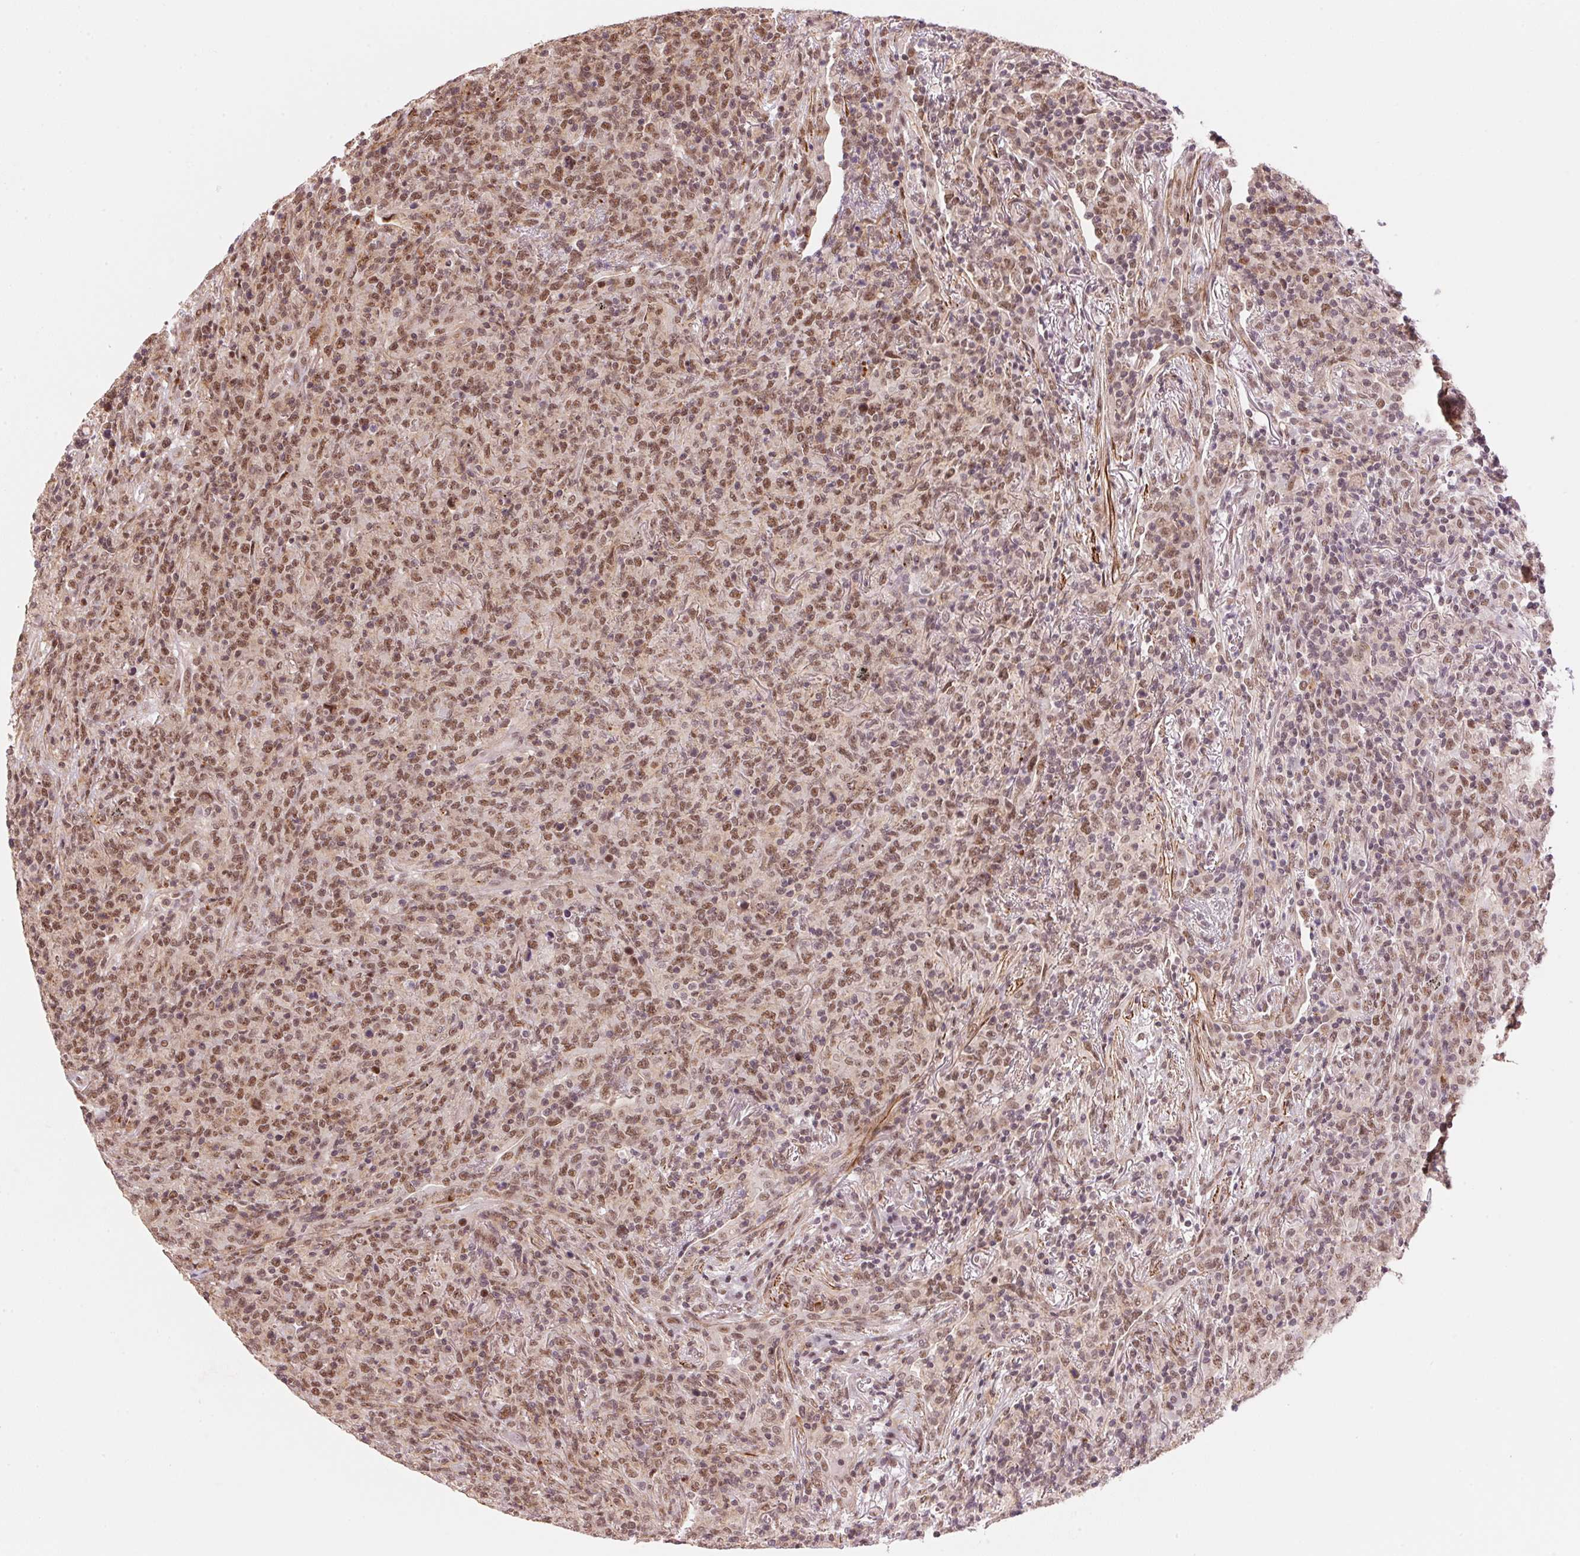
{"staining": {"intensity": "moderate", "quantity": ">75%", "location": "nuclear"}, "tissue": "lymphoma", "cell_type": "Tumor cells", "image_type": "cancer", "snomed": [{"axis": "morphology", "description": "Malignant lymphoma, non-Hodgkin's type, High grade"}, {"axis": "topography", "description": "Lung"}], "caption": "Immunohistochemistry (DAB) staining of malignant lymphoma, non-Hodgkin's type (high-grade) demonstrates moderate nuclear protein positivity in about >75% of tumor cells.", "gene": "HNRNPDL", "patient": {"sex": "male", "age": 79}}